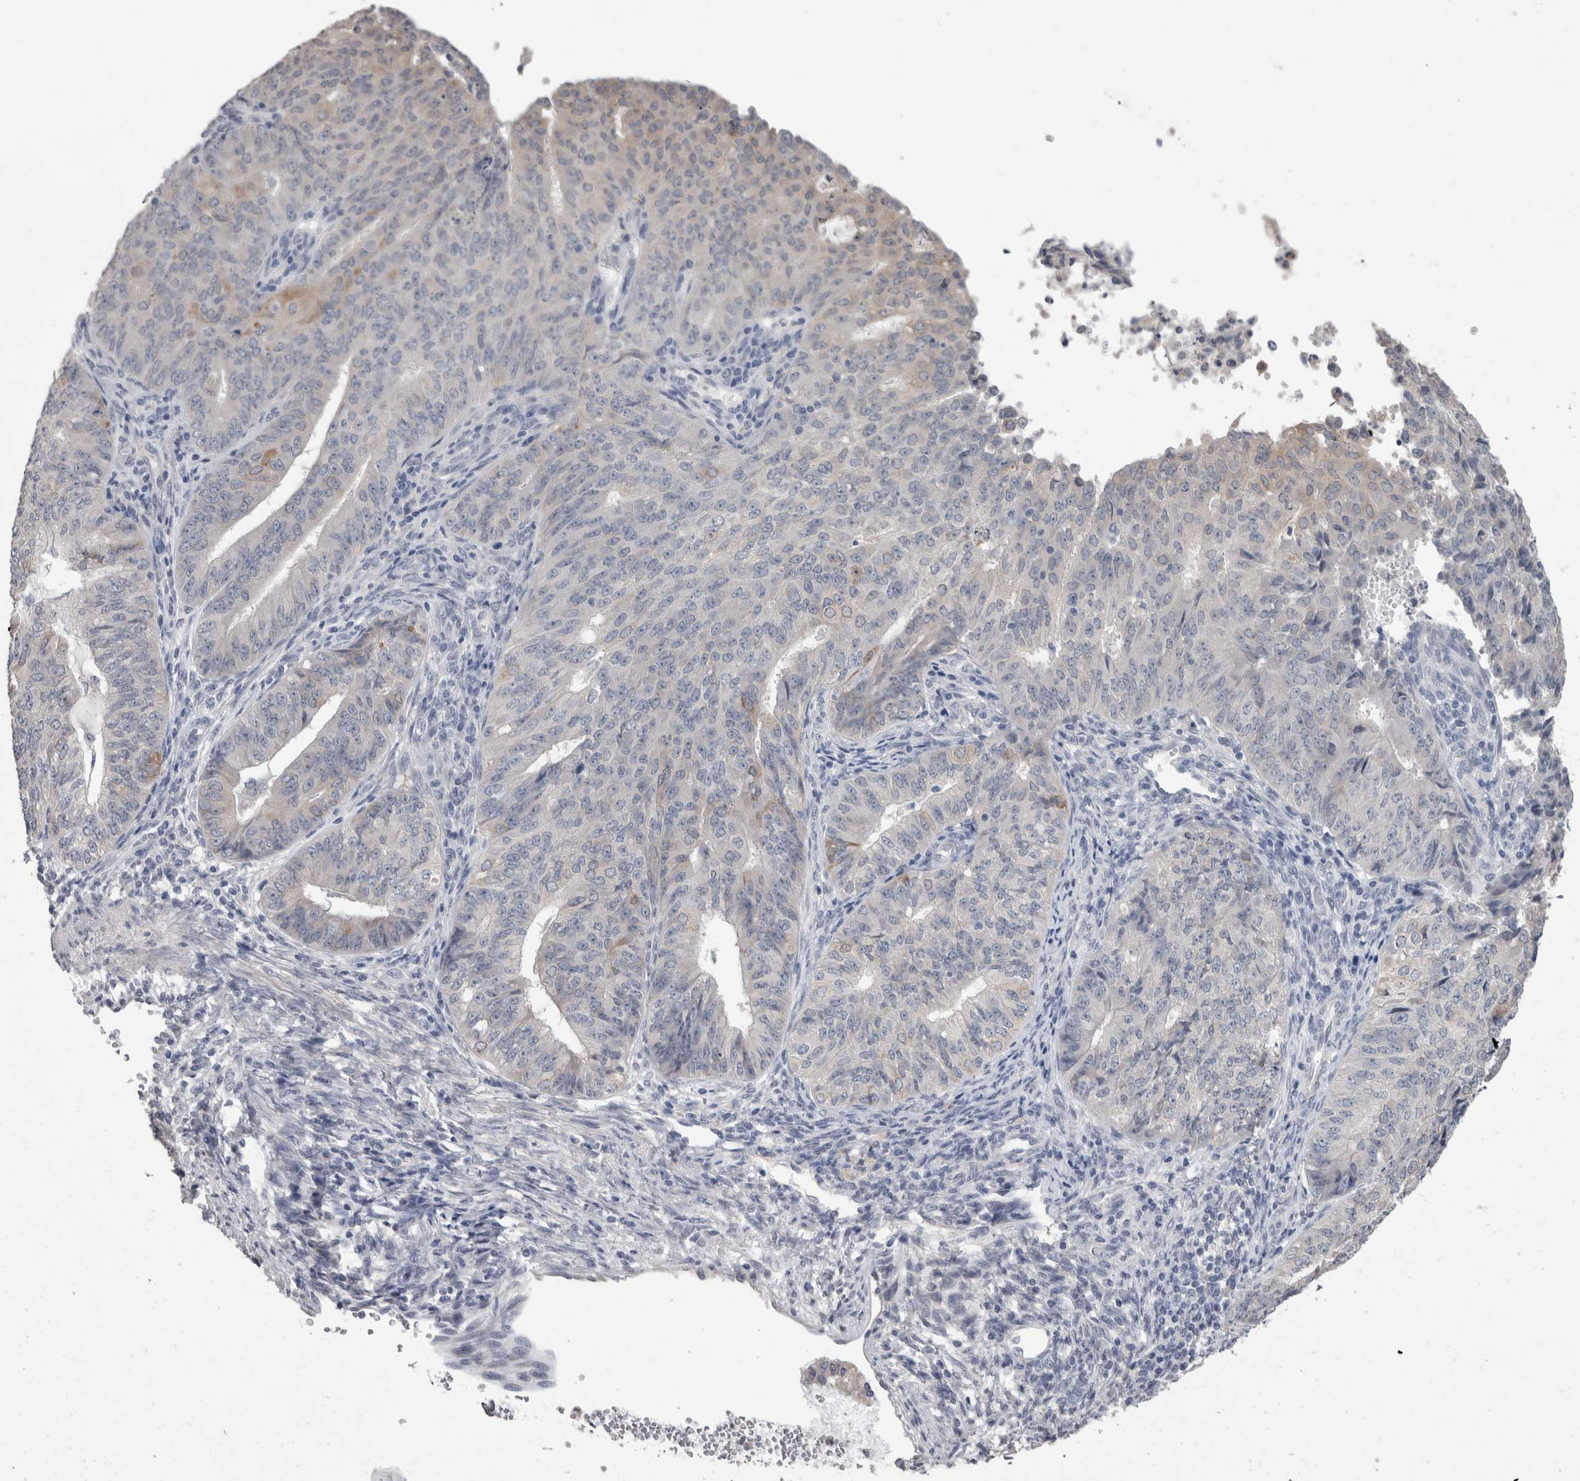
{"staining": {"intensity": "negative", "quantity": "none", "location": "none"}, "tissue": "endometrial cancer", "cell_type": "Tumor cells", "image_type": "cancer", "snomed": [{"axis": "morphology", "description": "Adenocarcinoma, NOS"}, {"axis": "topography", "description": "Endometrium"}], "caption": "Immunohistochemistry (IHC) histopathology image of neoplastic tissue: endometrial cancer stained with DAB shows no significant protein positivity in tumor cells. (Stains: DAB (3,3'-diaminobenzidine) IHC with hematoxylin counter stain, Microscopy: brightfield microscopy at high magnification).", "gene": "FHOD3", "patient": {"sex": "female", "age": 32}}